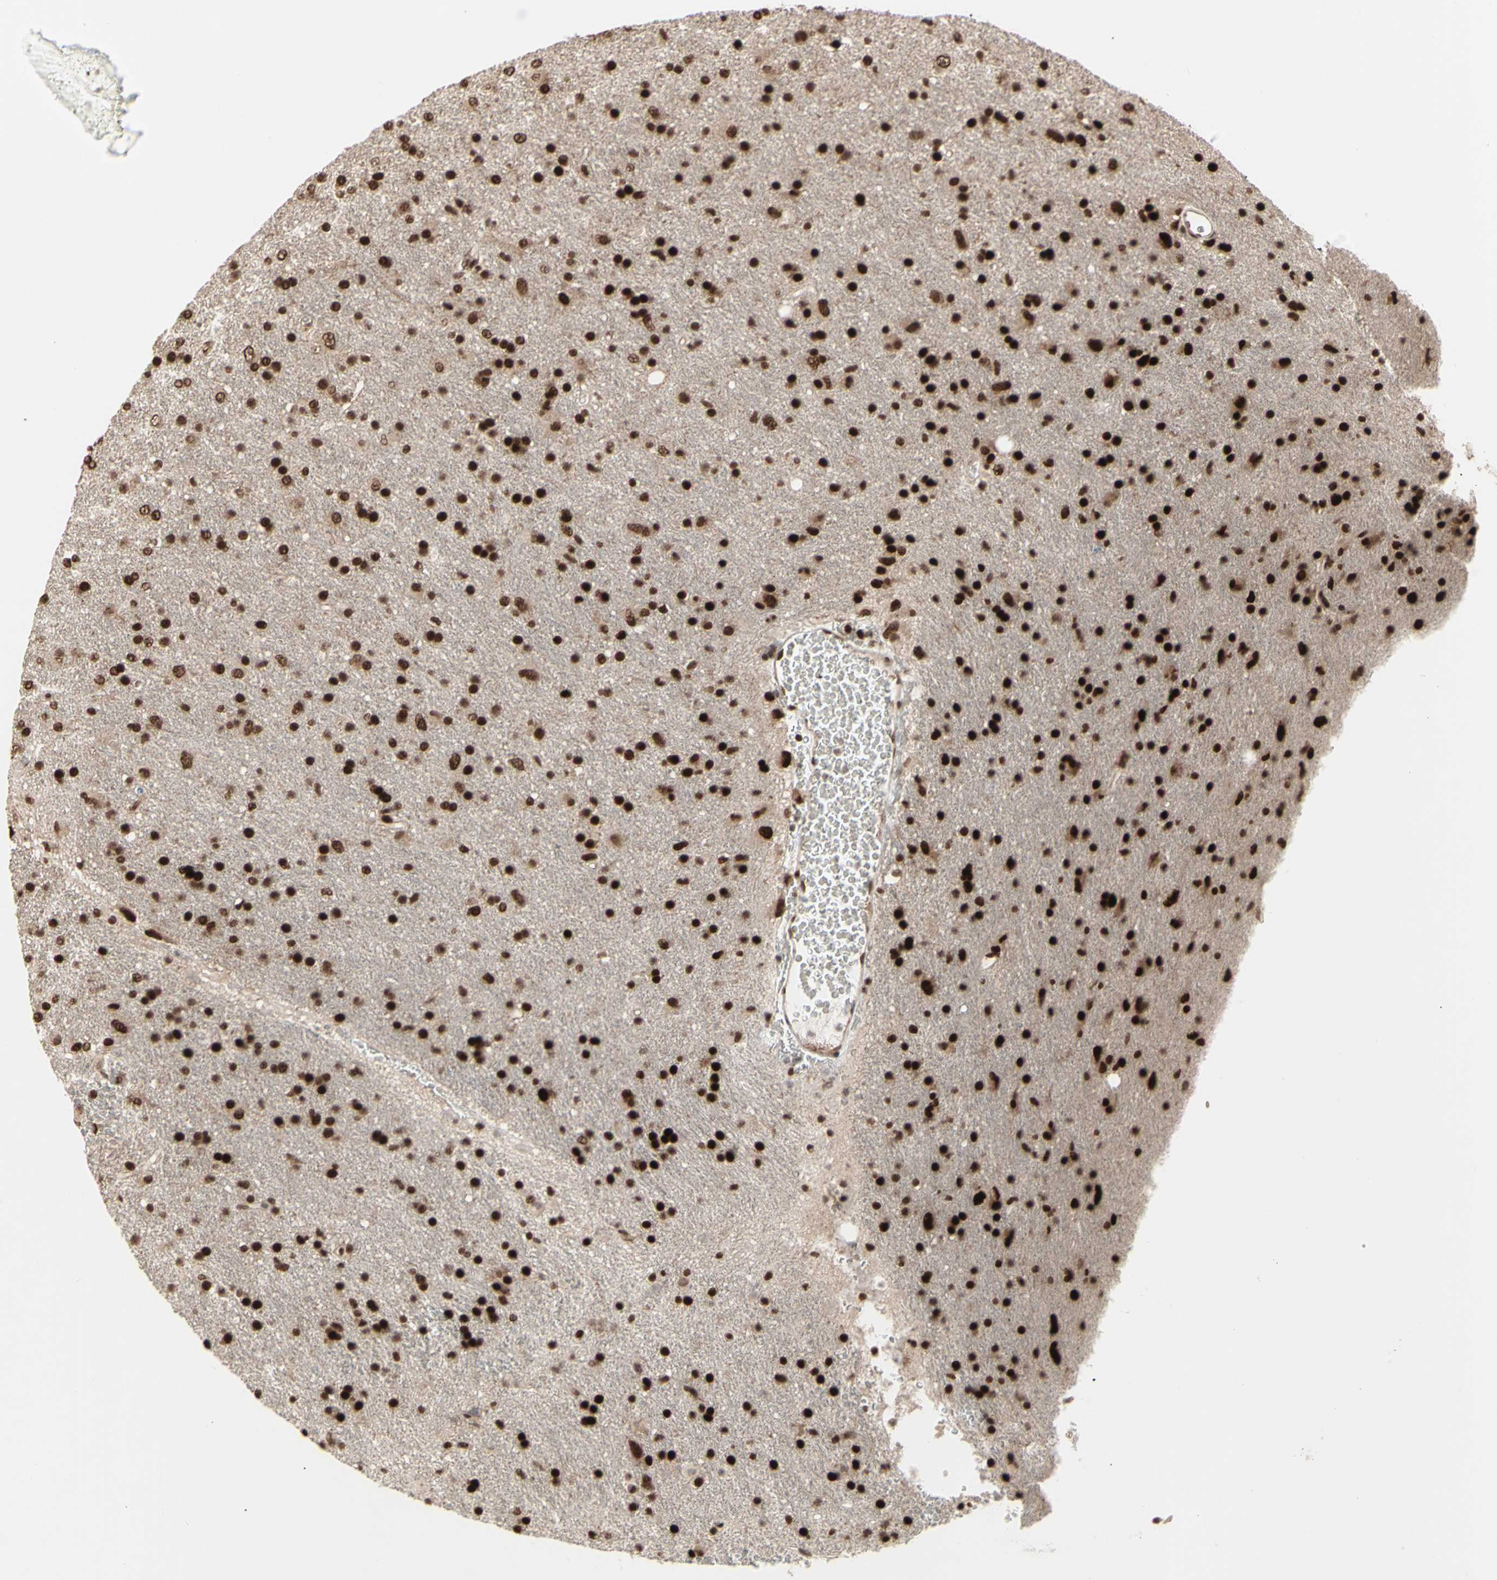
{"staining": {"intensity": "strong", "quantity": ">75%", "location": "nuclear"}, "tissue": "glioma", "cell_type": "Tumor cells", "image_type": "cancer", "snomed": [{"axis": "morphology", "description": "Glioma, malignant, Low grade"}, {"axis": "topography", "description": "Brain"}], "caption": "The photomicrograph shows staining of glioma, revealing strong nuclear protein staining (brown color) within tumor cells. (Stains: DAB in brown, nuclei in blue, Microscopy: brightfield microscopy at high magnification).", "gene": "CBX1", "patient": {"sex": "male", "age": 77}}